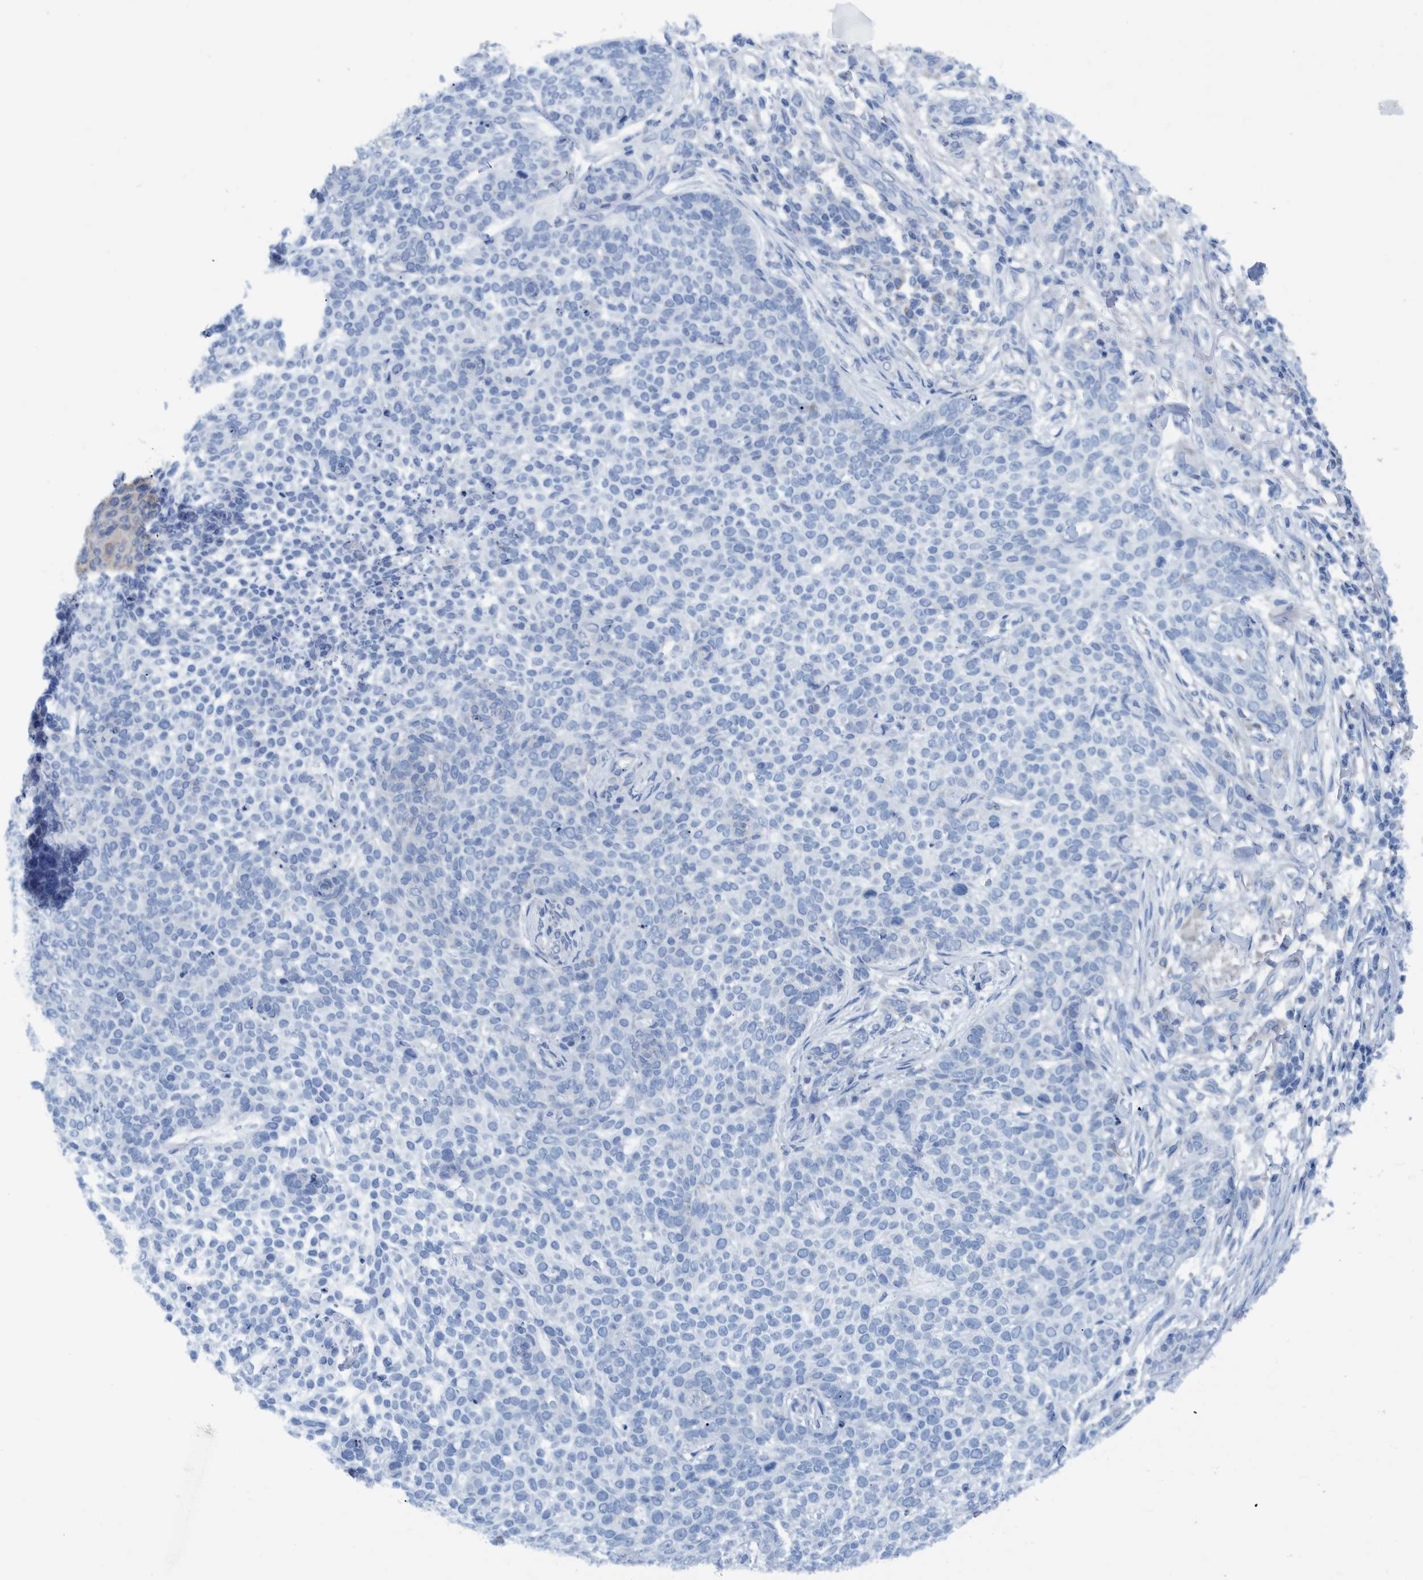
{"staining": {"intensity": "negative", "quantity": "none", "location": "none"}, "tissue": "skin cancer", "cell_type": "Tumor cells", "image_type": "cancer", "snomed": [{"axis": "morphology", "description": "Basal cell carcinoma"}, {"axis": "topography", "description": "Skin"}], "caption": "IHC image of neoplastic tissue: human skin cancer (basal cell carcinoma) stained with DAB (3,3'-diaminobenzidine) displays no significant protein staining in tumor cells. Nuclei are stained in blue.", "gene": "BZW2", "patient": {"sex": "female", "age": 64}}